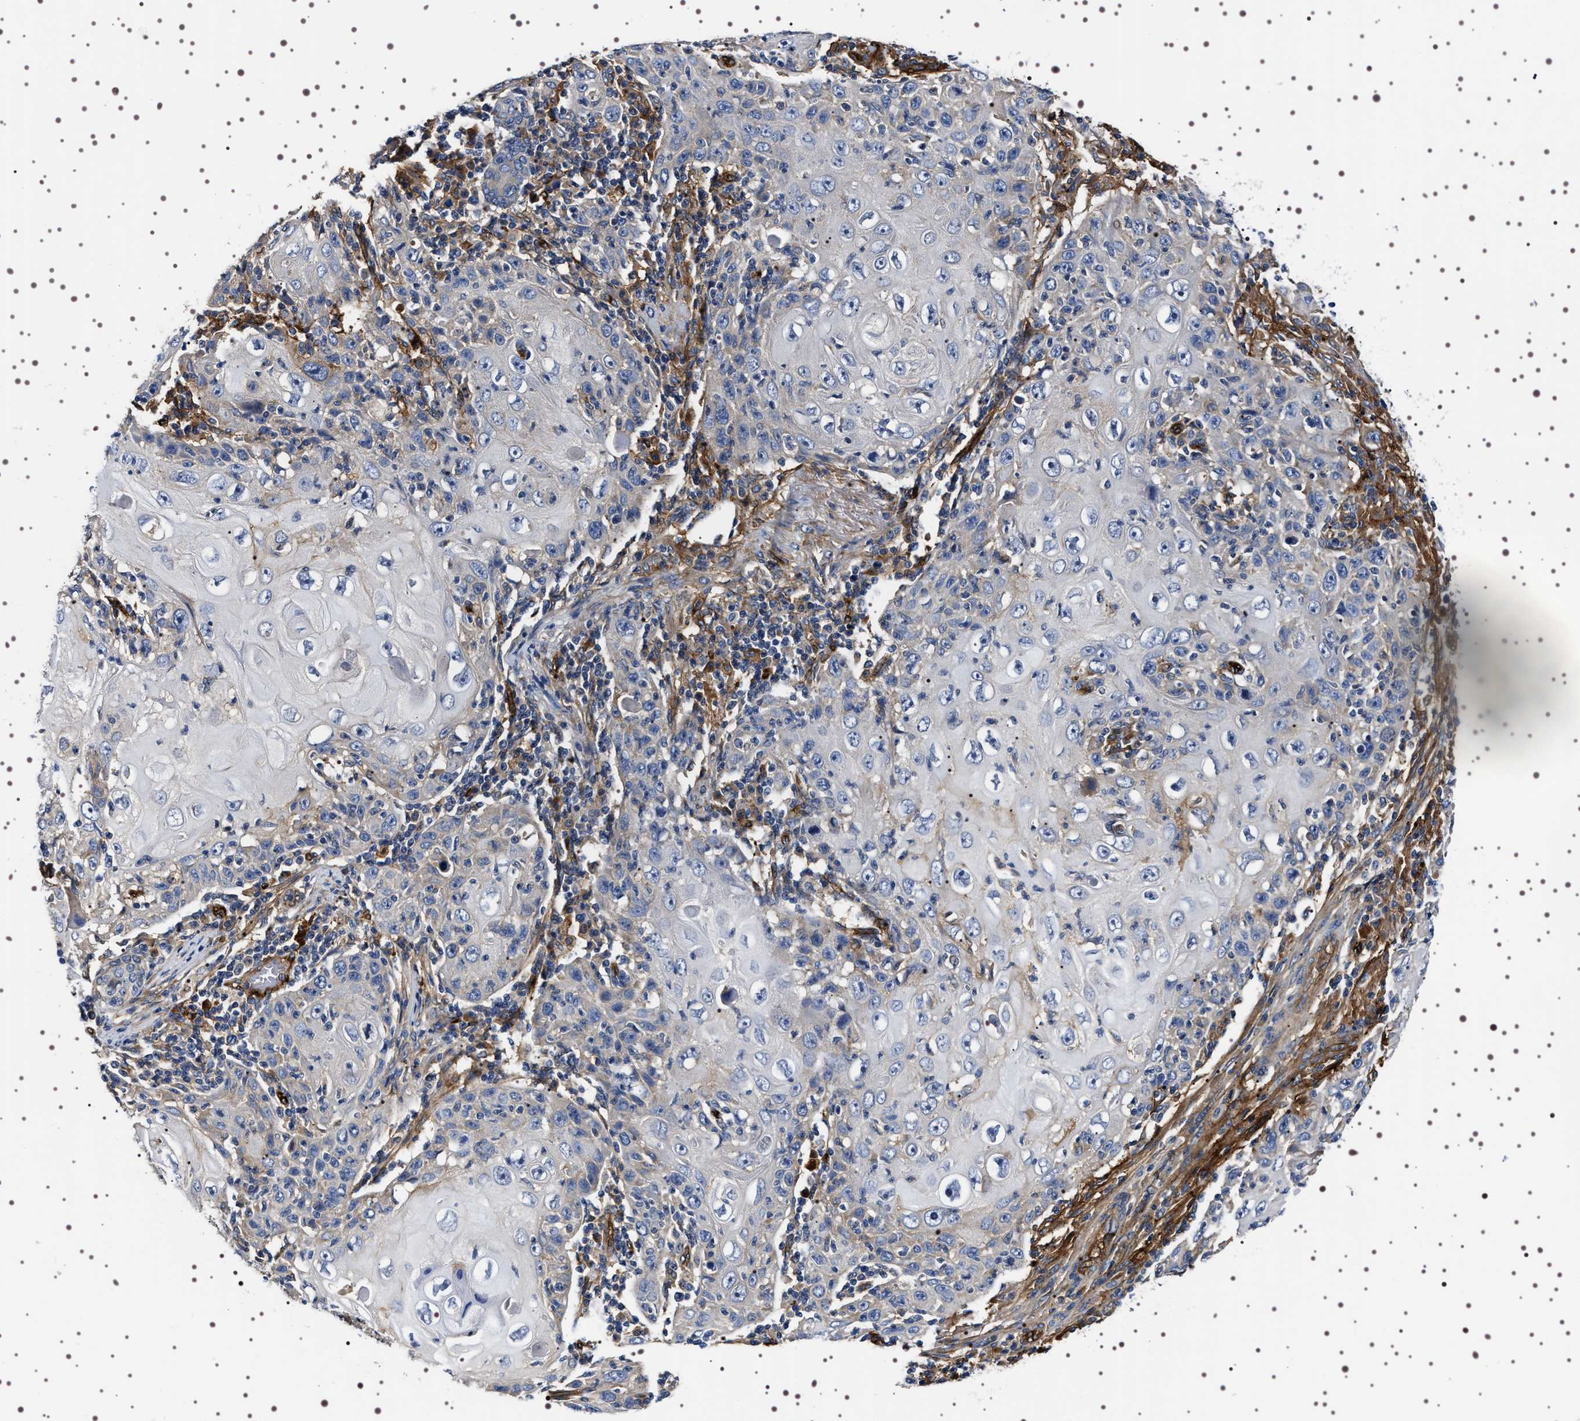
{"staining": {"intensity": "negative", "quantity": "none", "location": "none"}, "tissue": "skin cancer", "cell_type": "Tumor cells", "image_type": "cancer", "snomed": [{"axis": "morphology", "description": "Squamous cell carcinoma, NOS"}, {"axis": "topography", "description": "Skin"}], "caption": "An IHC image of skin cancer is shown. There is no staining in tumor cells of skin cancer.", "gene": "ALPL", "patient": {"sex": "female", "age": 88}}